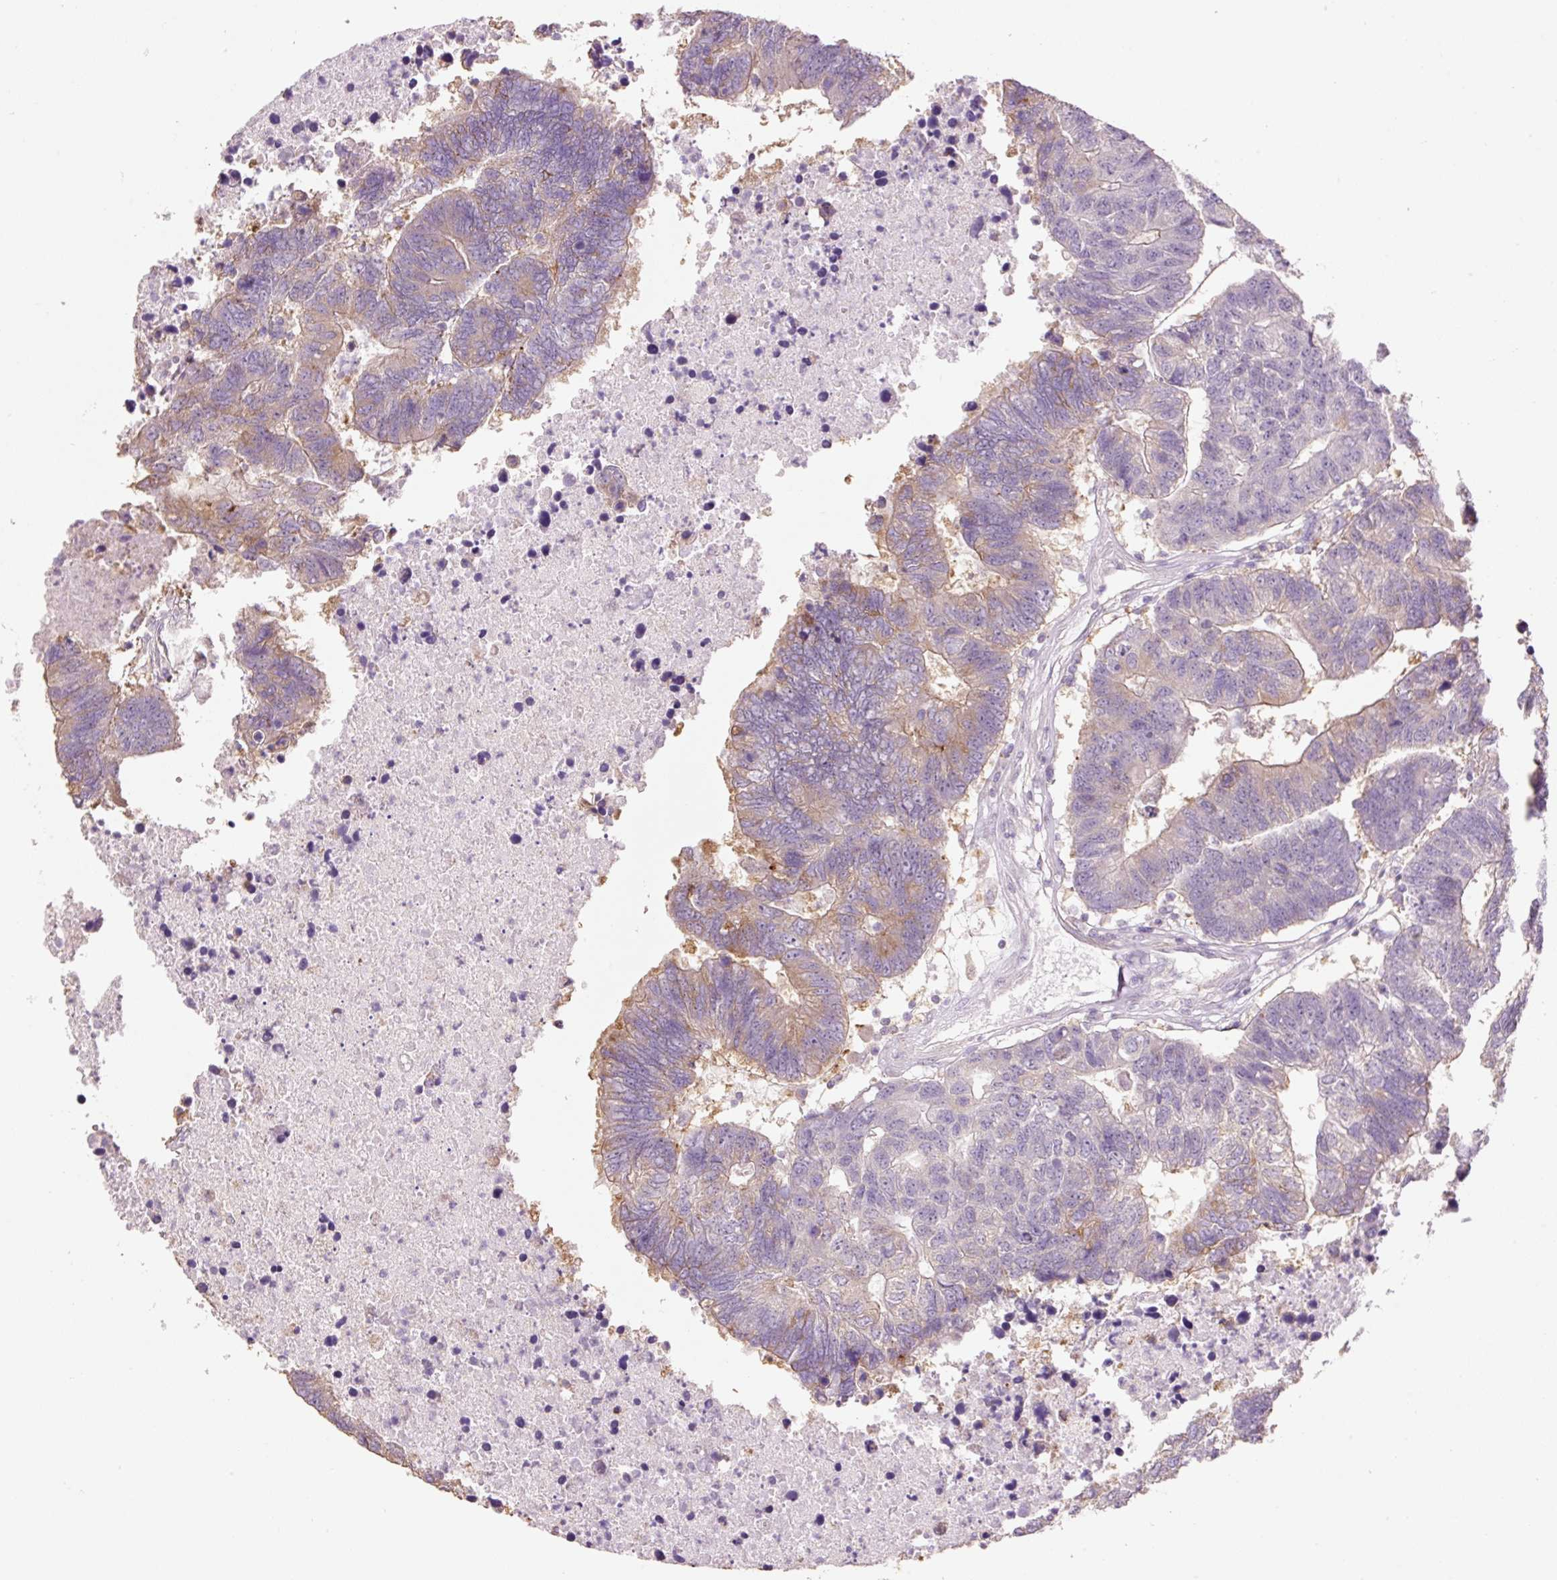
{"staining": {"intensity": "weak", "quantity": "25%-75%", "location": "cytoplasmic/membranous"}, "tissue": "colorectal cancer", "cell_type": "Tumor cells", "image_type": "cancer", "snomed": [{"axis": "morphology", "description": "Adenocarcinoma, NOS"}, {"axis": "topography", "description": "Colon"}], "caption": "Tumor cells demonstrate weak cytoplasmic/membranous expression in approximately 25%-75% of cells in colorectal cancer (adenocarcinoma).", "gene": "HAX1", "patient": {"sex": "female", "age": 48}}